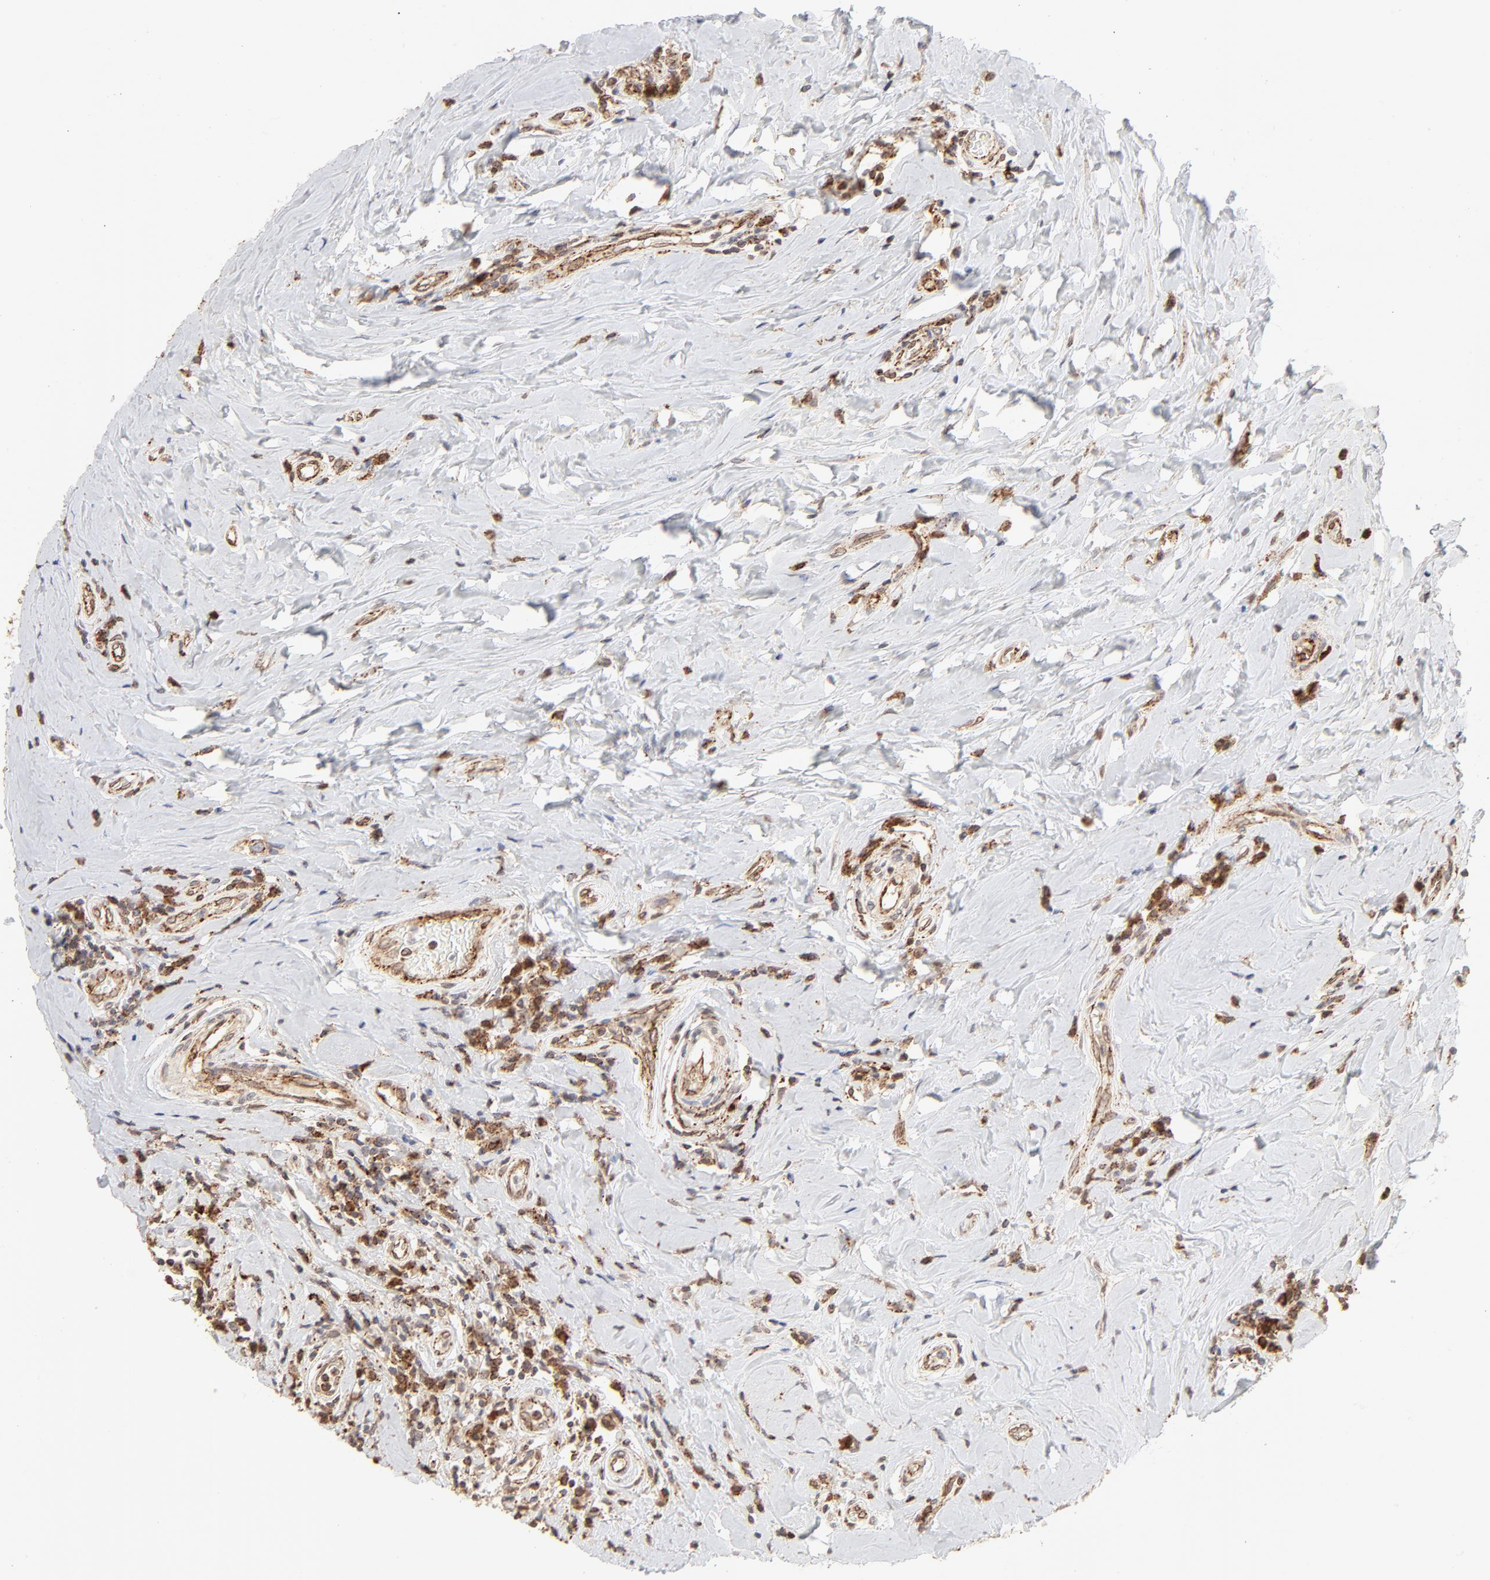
{"staining": {"intensity": "negative", "quantity": "none", "location": "none"}, "tissue": "breast cancer", "cell_type": "Tumor cells", "image_type": "cancer", "snomed": [{"axis": "morphology", "description": "Duct carcinoma"}, {"axis": "topography", "description": "Breast"}], "caption": "Tumor cells are negative for brown protein staining in breast cancer.", "gene": "CDK6", "patient": {"sex": "female", "age": 27}}